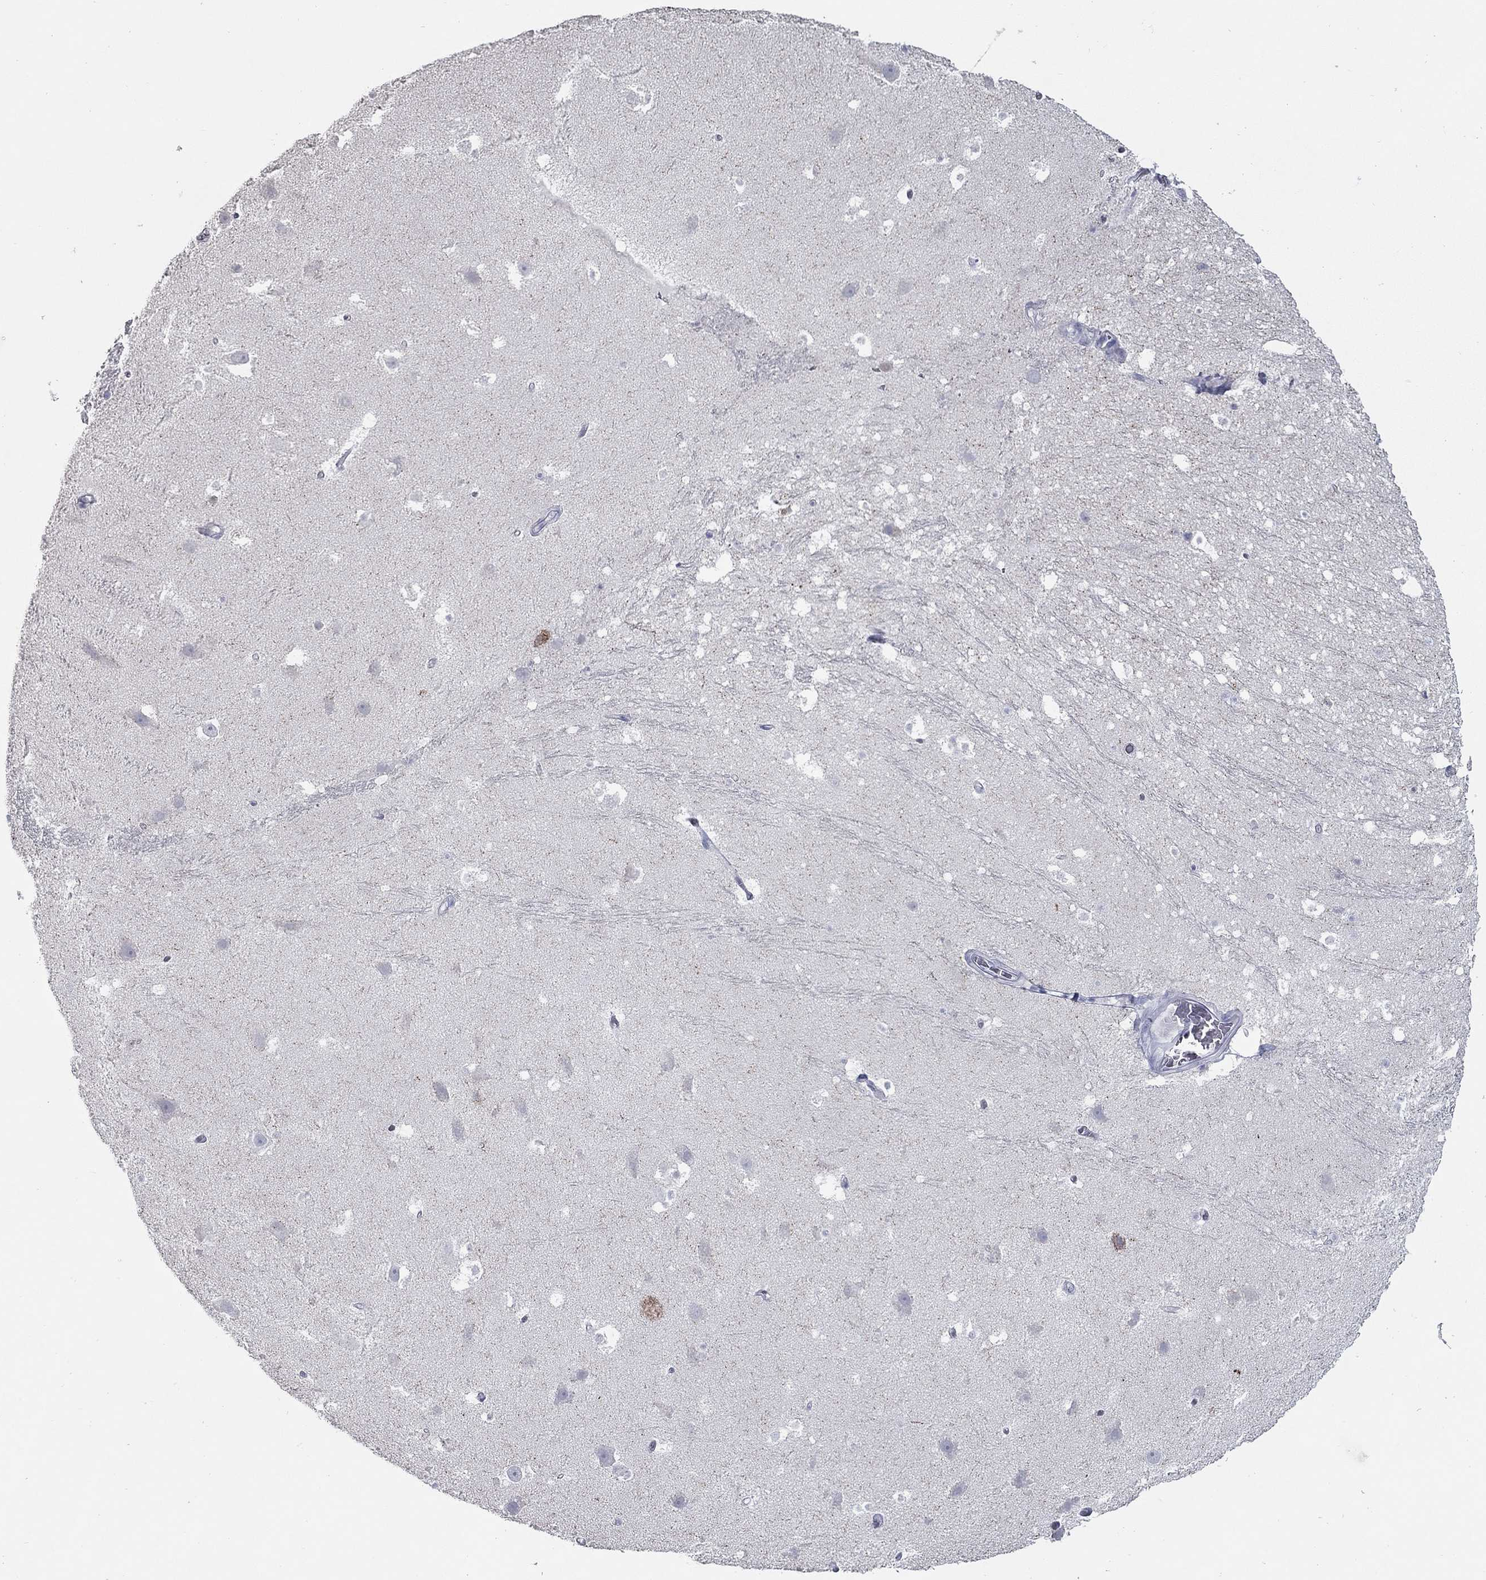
{"staining": {"intensity": "negative", "quantity": "none", "location": "none"}, "tissue": "hippocampus", "cell_type": "Glial cells", "image_type": "normal", "snomed": [{"axis": "morphology", "description": "Normal tissue, NOS"}, {"axis": "topography", "description": "Hippocampus"}], "caption": "Immunohistochemical staining of unremarkable hippocampus reveals no significant expression in glial cells.", "gene": "TAC1", "patient": {"sex": "male", "age": 26}}